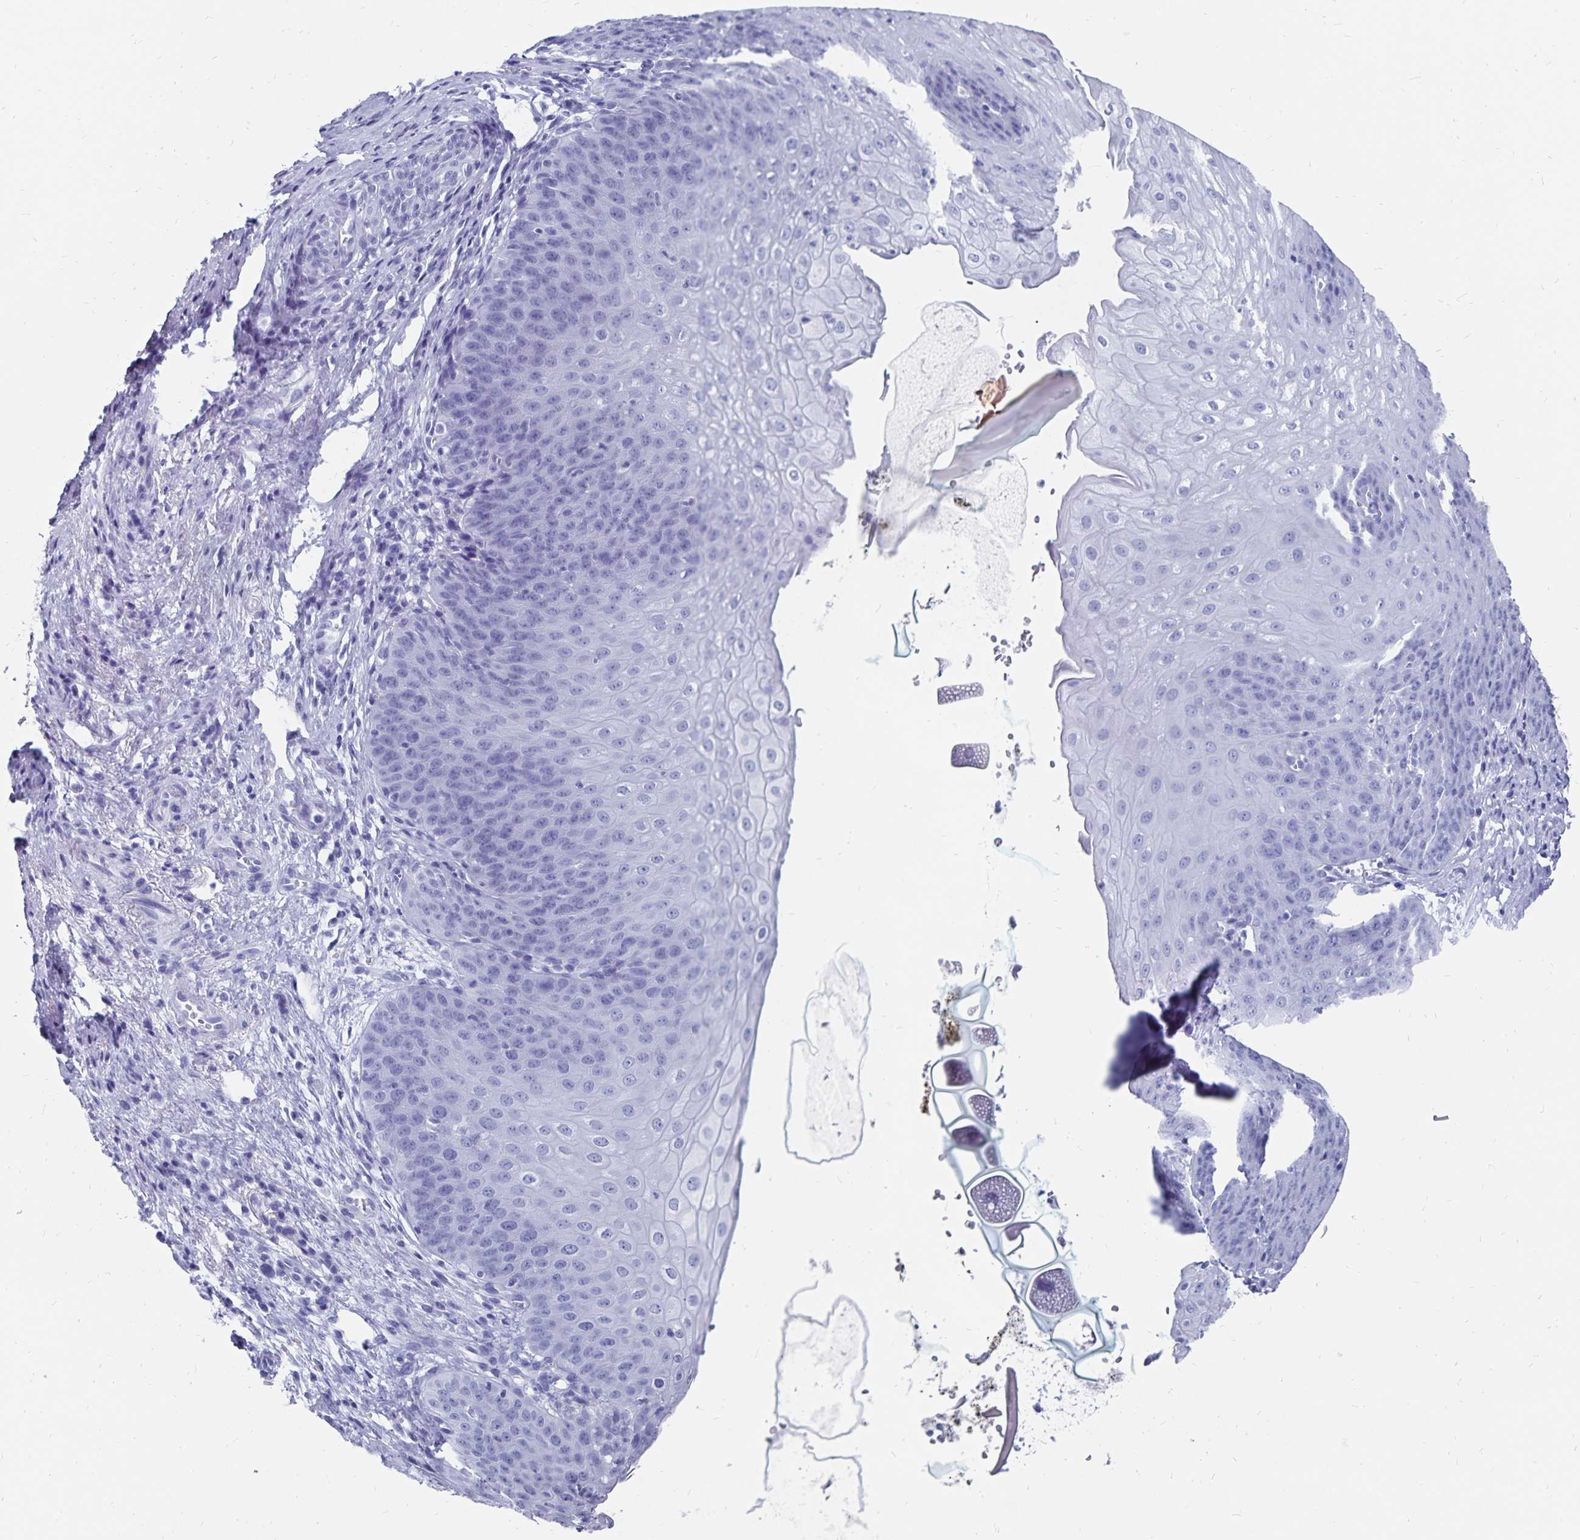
{"staining": {"intensity": "negative", "quantity": "none", "location": "none"}, "tissue": "esophagus", "cell_type": "Squamous epithelial cells", "image_type": "normal", "snomed": [{"axis": "morphology", "description": "Normal tissue, NOS"}, {"axis": "topography", "description": "Esophagus"}], "caption": "Immunohistochemistry micrograph of normal human esophagus stained for a protein (brown), which shows no expression in squamous epithelial cells.", "gene": "ADH1A", "patient": {"sex": "male", "age": 71}}